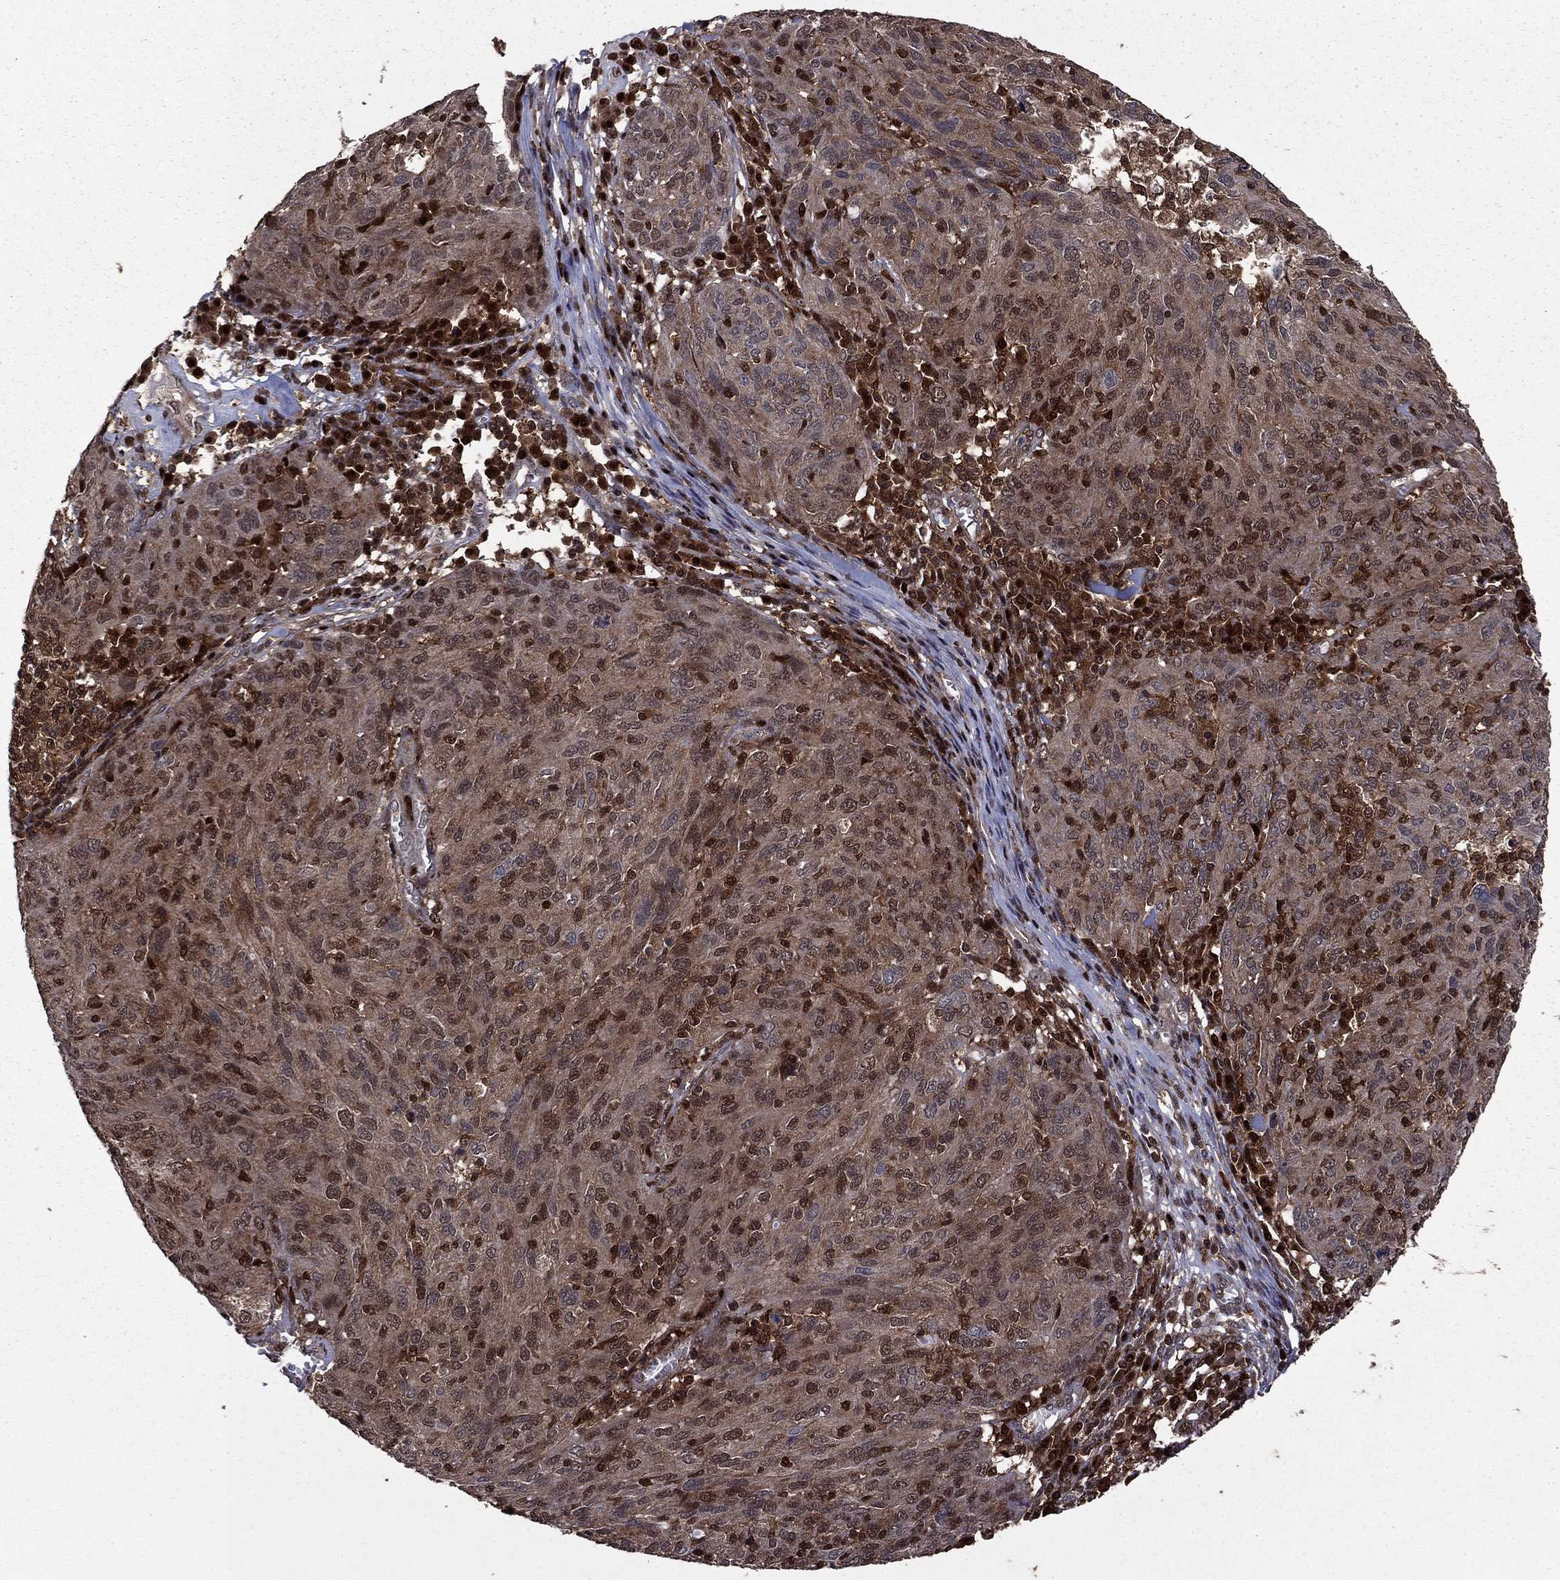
{"staining": {"intensity": "moderate", "quantity": "<25%", "location": "cytoplasmic/membranous,nuclear"}, "tissue": "ovarian cancer", "cell_type": "Tumor cells", "image_type": "cancer", "snomed": [{"axis": "morphology", "description": "Carcinoma, endometroid"}, {"axis": "topography", "description": "Ovary"}], "caption": "Tumor cells display moderate cytoplasmic/membranous and nuclear staining in approximately <25% of cells in endometroid carcinoma (ovarian).", "gene": "APPBP2", "patient": {"sex": "female", "age": 50}}